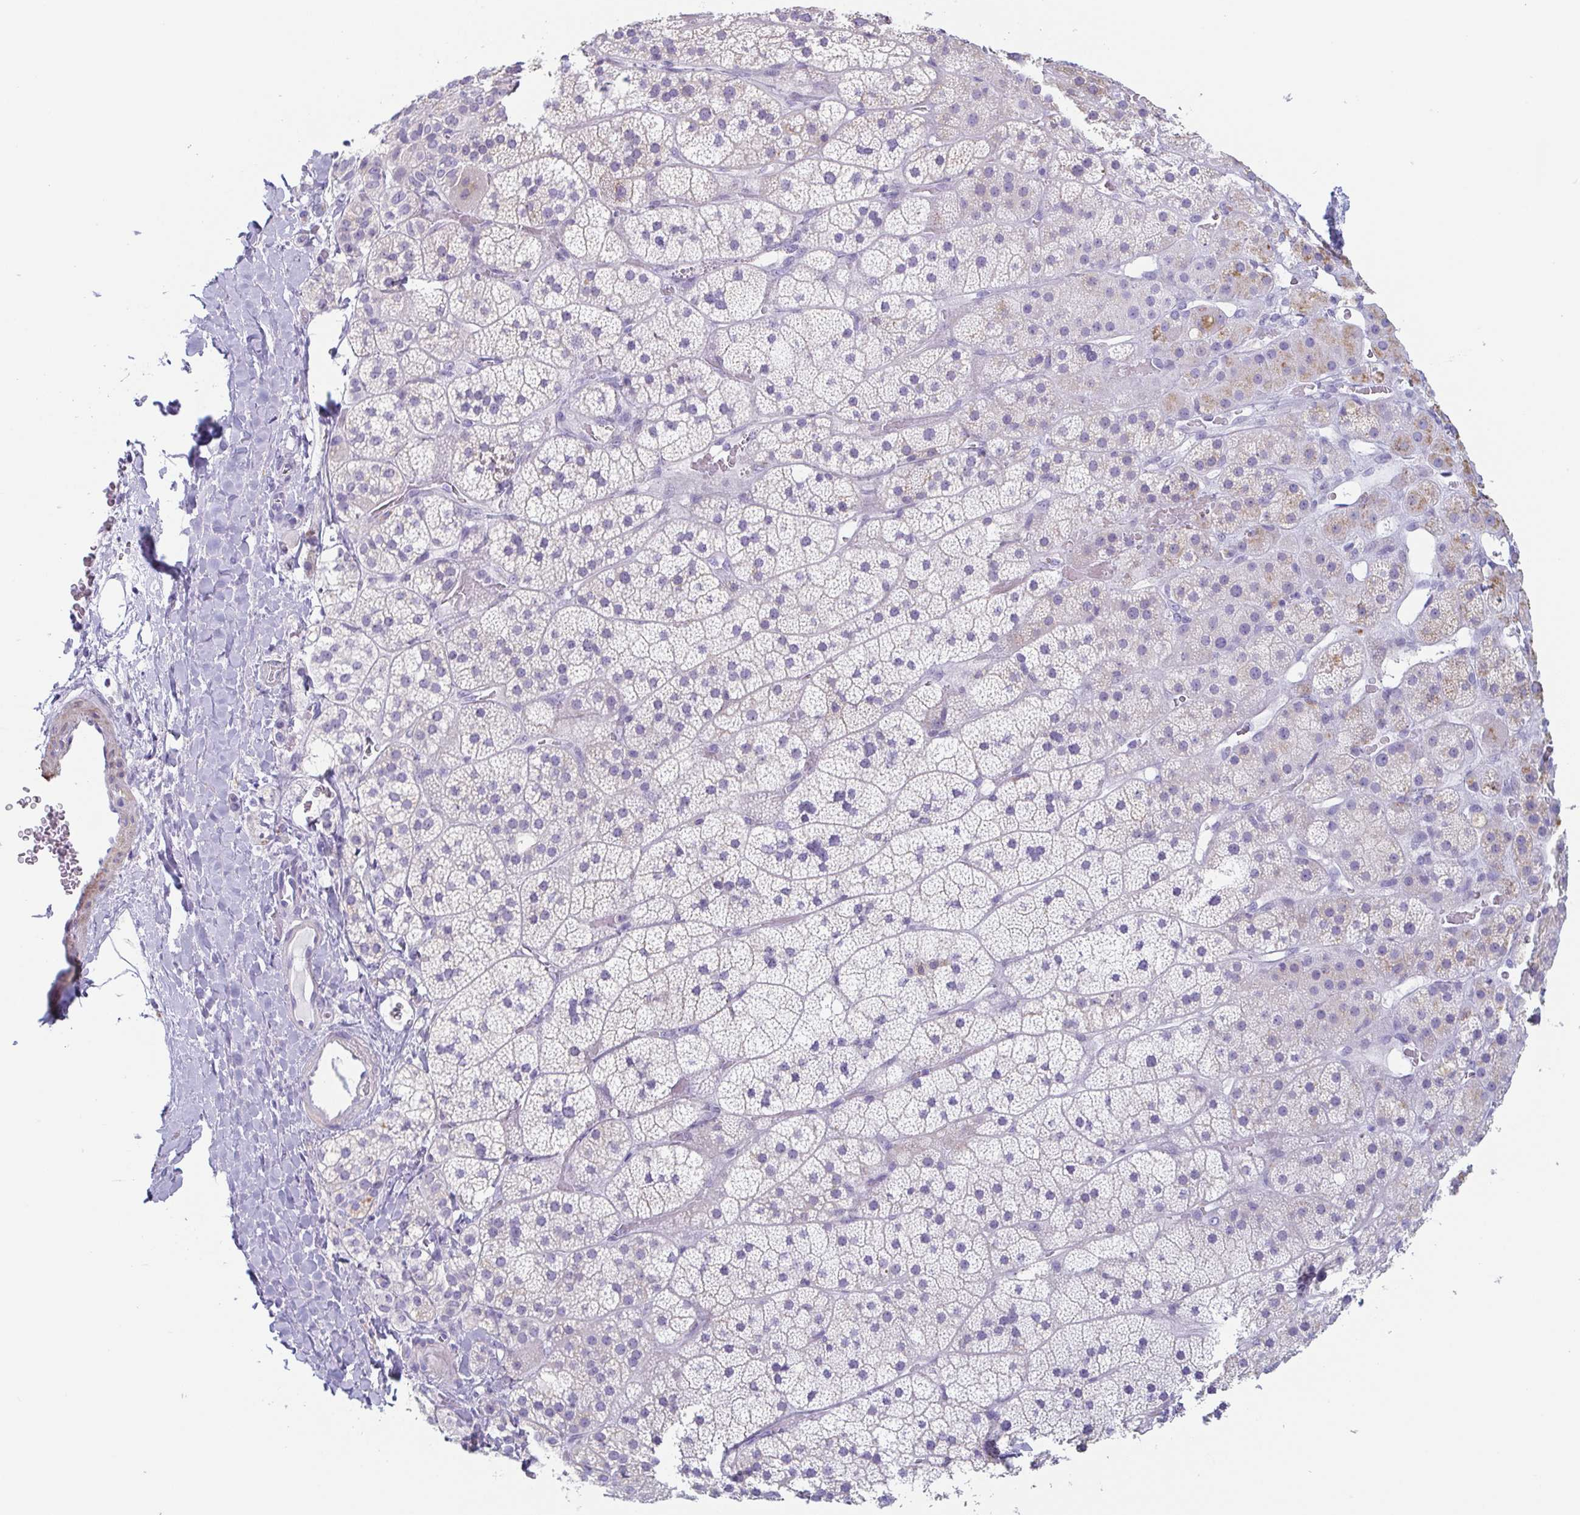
{"staining": {"intensity": "weak", "quantity": "<25%", "location": "cytoplasmic/membranous"}, "tissue": "adrenal gland", "cell_type": "Glandular cells", "image_type": "normal", "snomed": [{"axis": "morphology", "description": "Normal tissue, NOS"}, {"axis": "topography", "description": "Adrenal gland"}], "caption": "Image shows no protein positivity in glandular cells of normal adrenal gland. Brightfield microscopy of IHC stained with DAB (brown) and hematoxylin (blue), captured at high magnification.", "gene": "TAGLN3", "patient": {"sex": "male", "age": 57}}